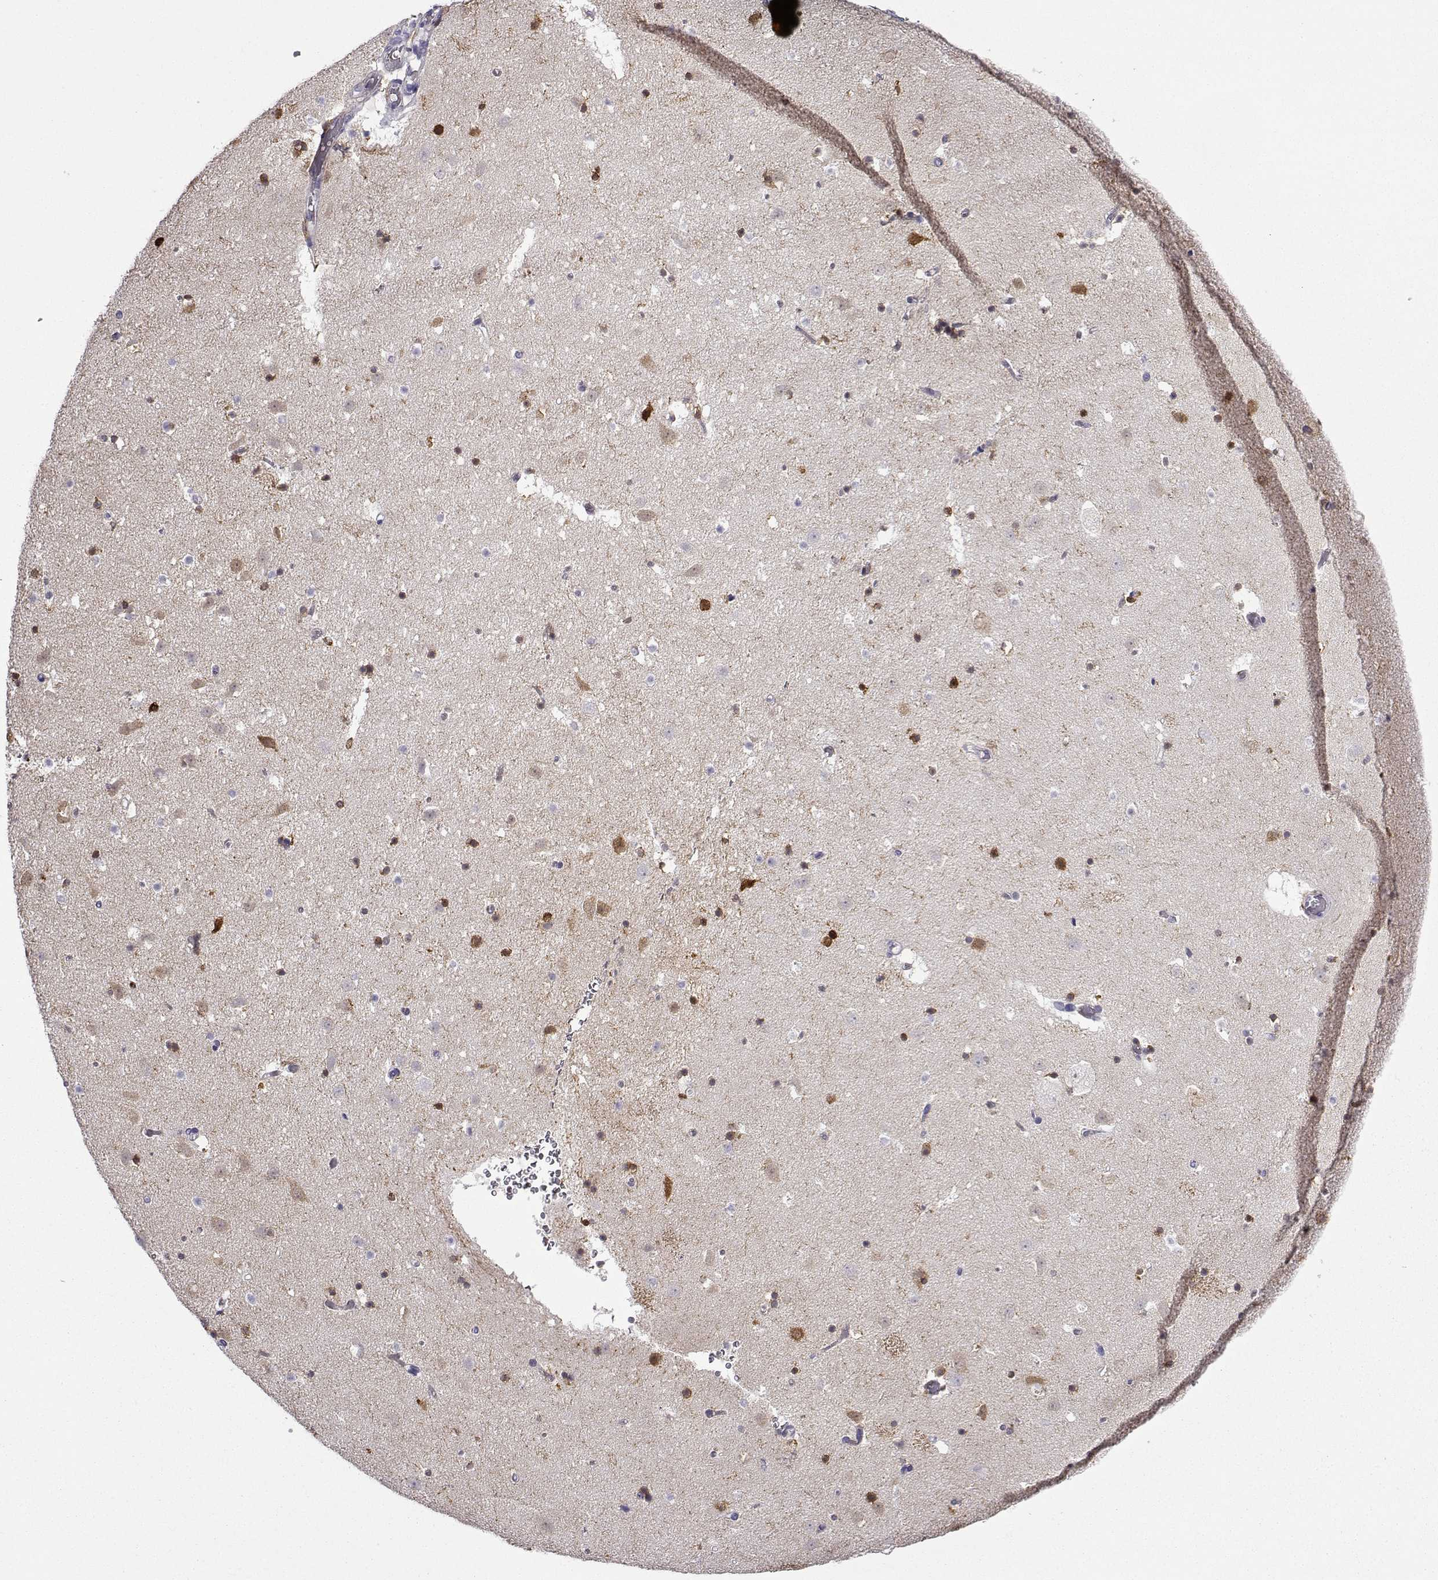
{"staining": {"intensity": "strong", "quantity": "<25%", "location": "cytoplasmic/membranous"}, "tissue": "caudate", "cell_type": "Glial cells", "image_type": "normal", "snomed": [{"axis": "morphology", "description": "Normal tissue, NOS"}, {"axis": "topography", "description": "Lateral ventricle wall"}], "caption": "High-magnification brightfield microscopy of benign caudate stained with DAB (brown) and counterstained with hematoxylin (blue). glial cells exhibit strong cytoplasmic/membranous staining is present in approximately<25% of cells.", "gene": "DOCK10", "patient": {"sex": "female", "age": 42}}